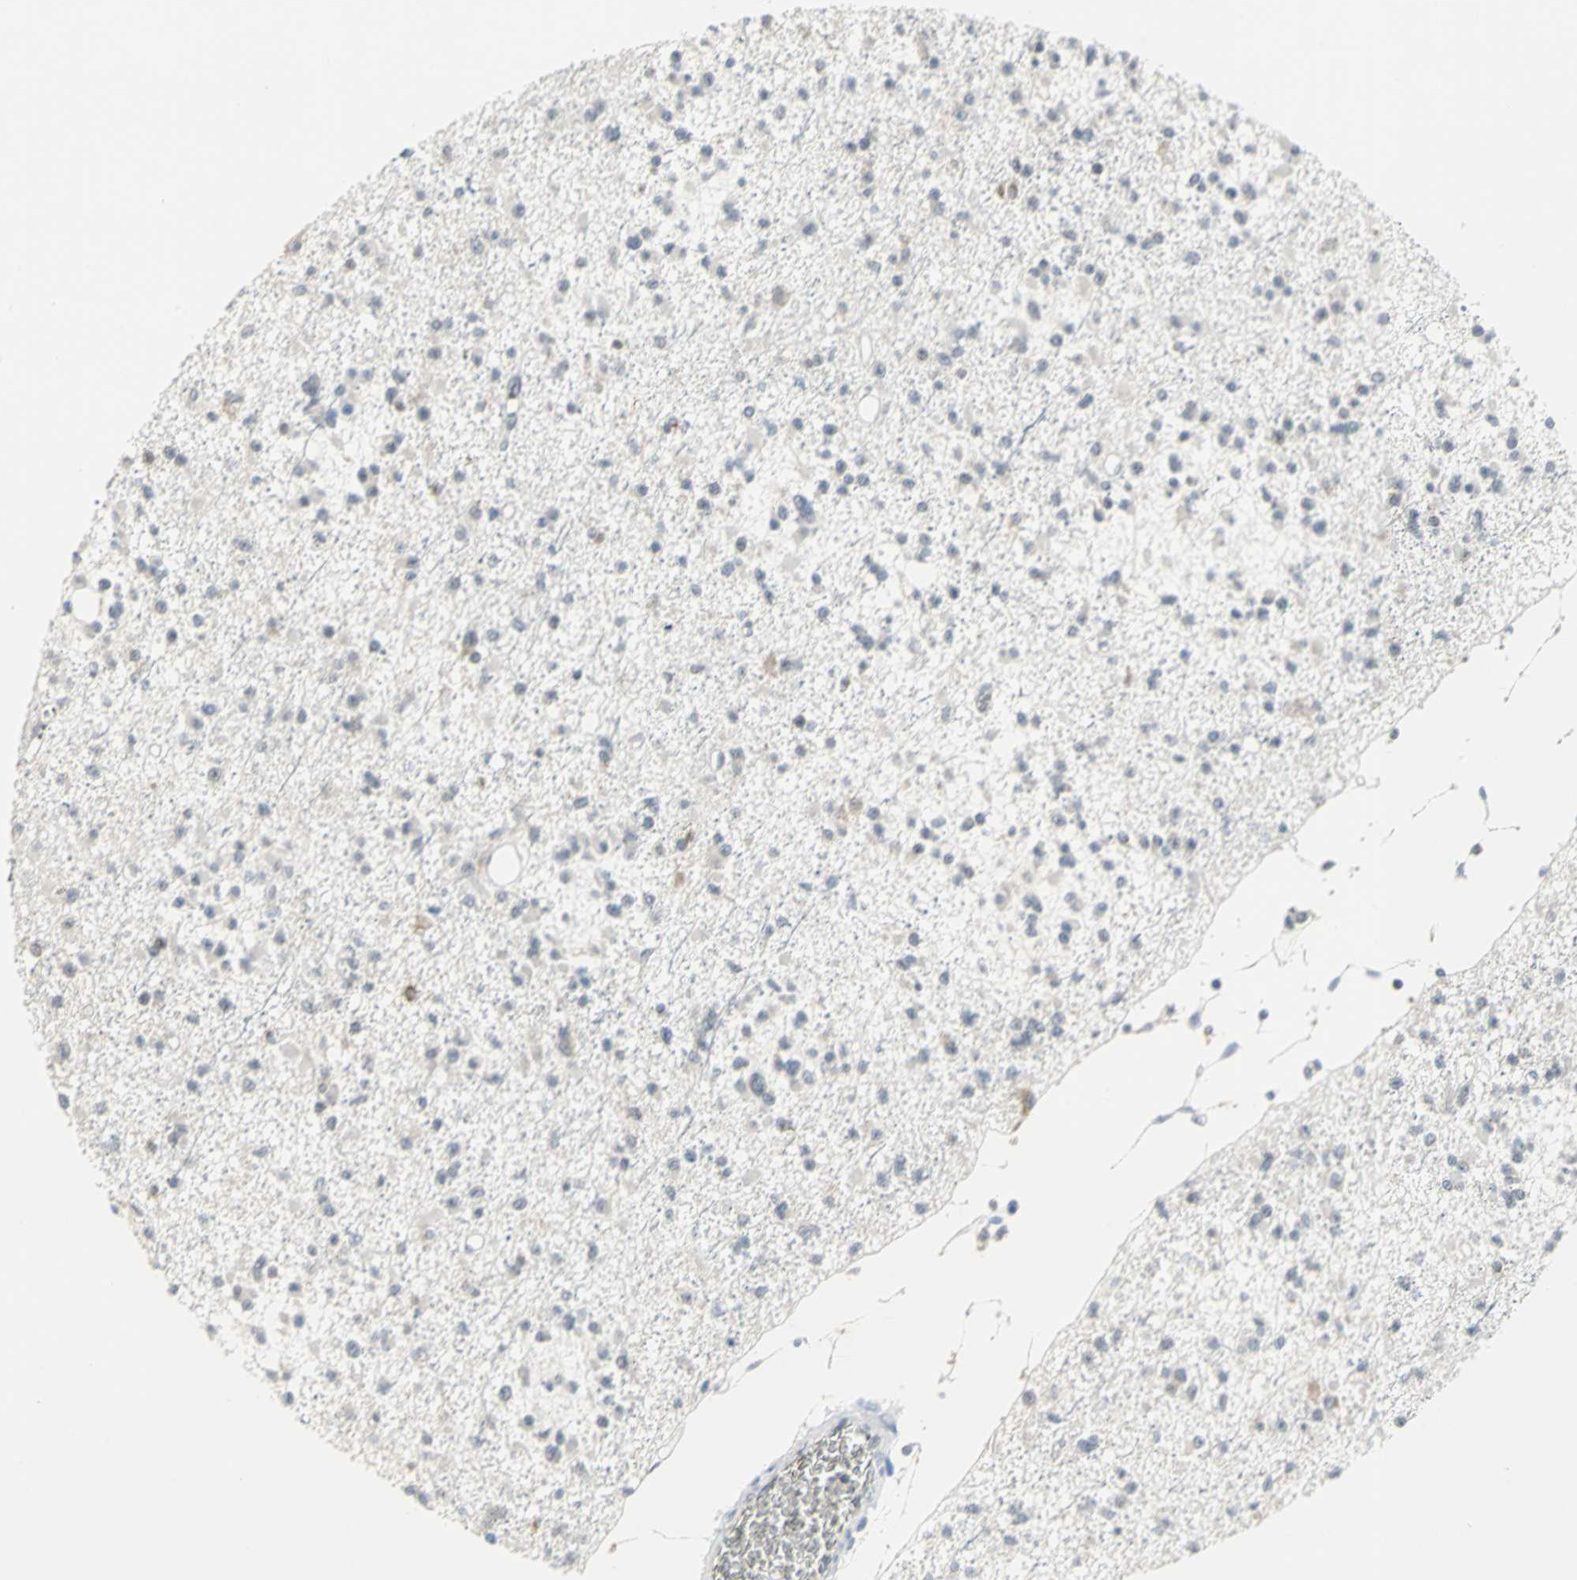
{"staining": {"intensity": "weak", "quantity": "25%-75%", "location": "nuclear"}, "tissue": "glioma", "cell_type": "Tumor cells", "image_type": "cancer", "snomed": [{"axis": "morphology", "description": "Glioma, malignant, Low grade"}, {"axis": "topography", "description": "Brain"}], "caption": "Protein staining of malignant glioma (low-grade) tissue demonstrates weak nuclear positivity in approximately 25%-75% of tumor cells.", "gene": "GLI3", "patient": {"sex": "female", "age": 22}}